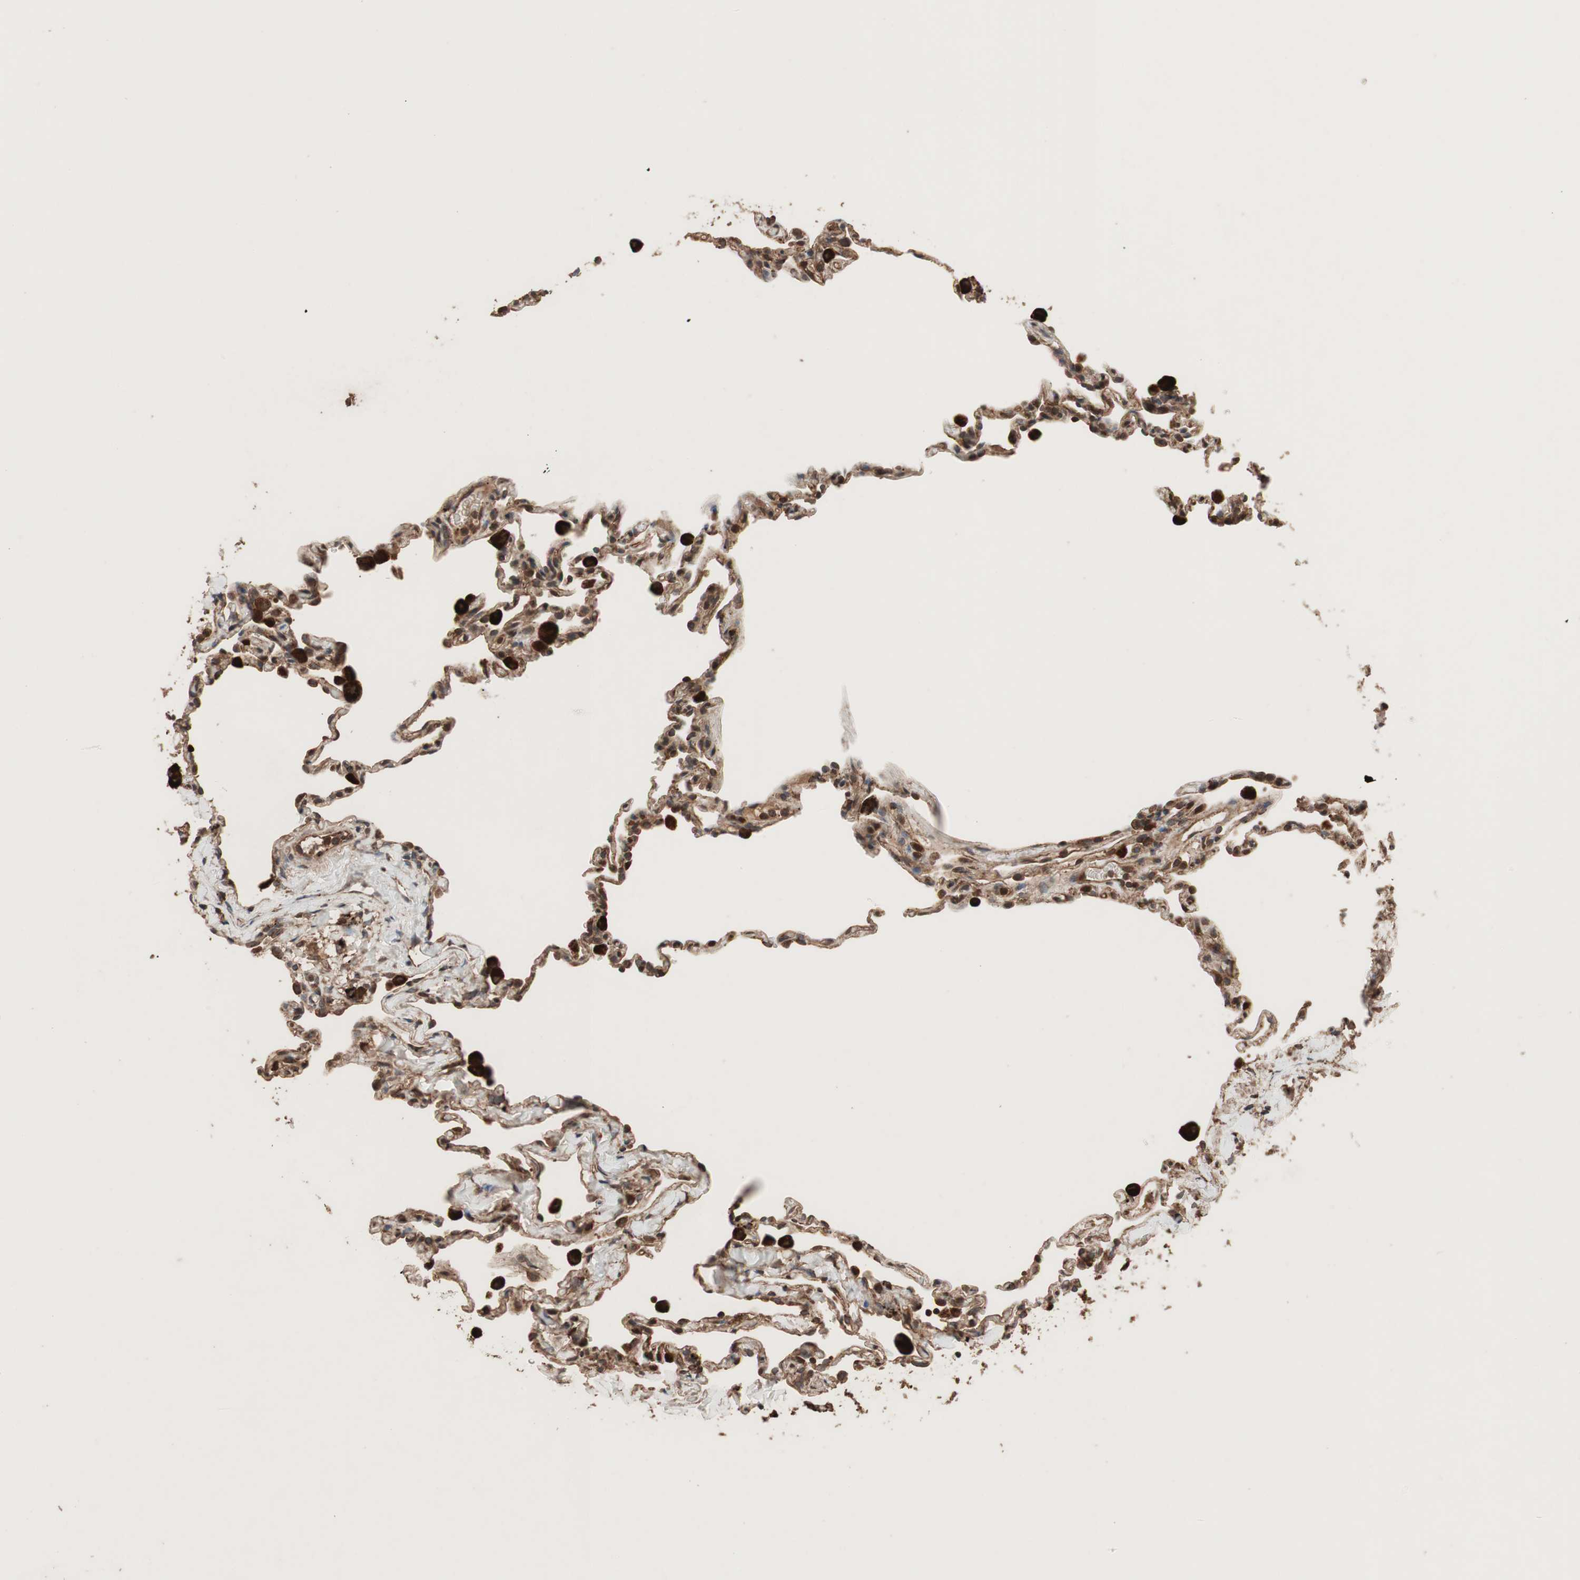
{"staining": {"intensity": "strong", "quantity": ">75%", "location": "cytoplasmic/membranous,nuclear"}, "tissue": "lung", "cell_type": "Alveolar cells", "image_type": "normal", "snomed": [{"axis": "morphology", "description": "Normal tissue, NOS"}, {"axis": "topography", "description": "Lung"}], "caption": "Lung stained with immunohistochemistry reveals strong cytoplasmic/membranous,nuclear staining in about >75% of alveolar cells.", "gene": "RAB1A", "patient": {"sex": "male", "age": 59}}